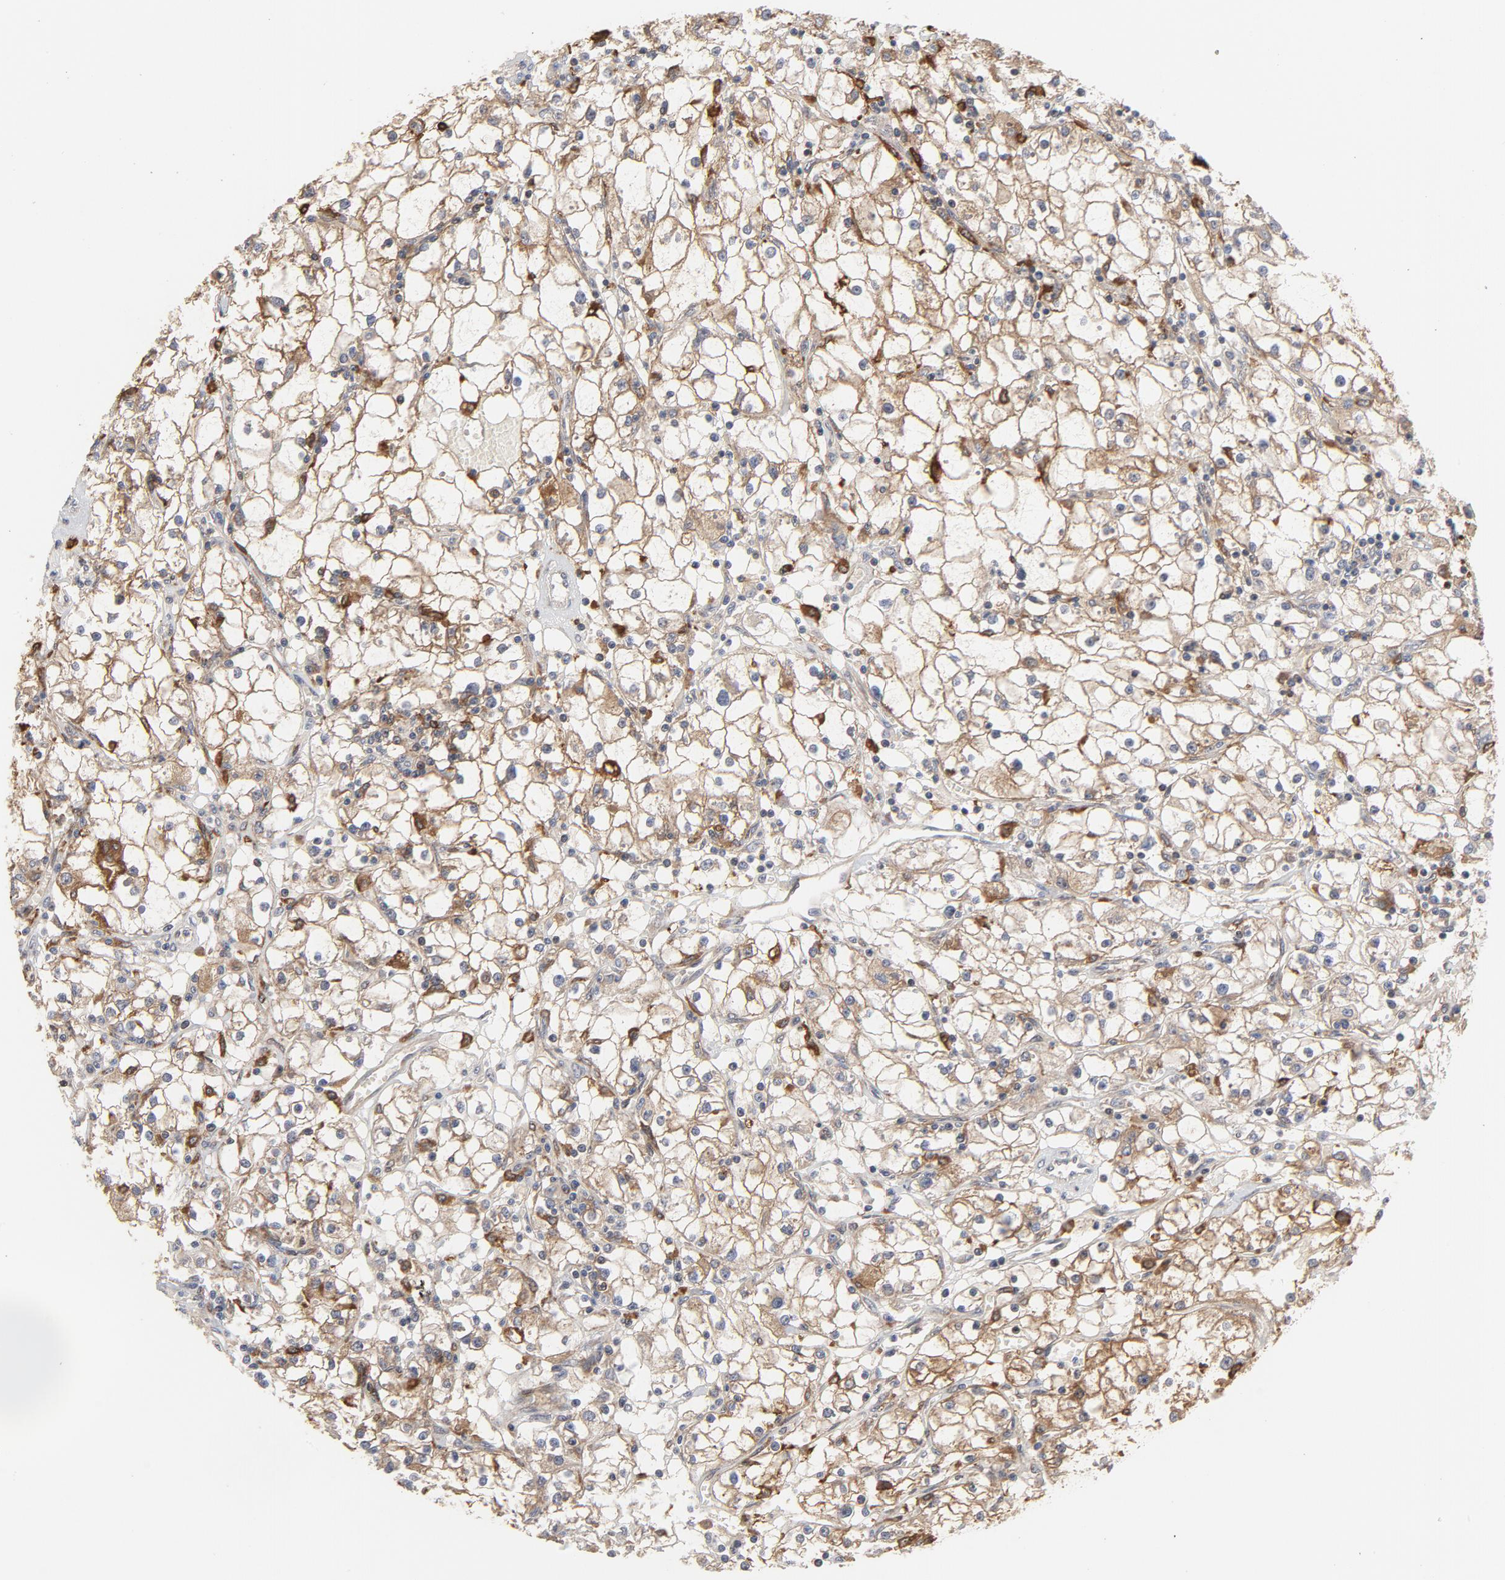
{"staining": {"intensity": "moderate", "quantity": ">75%", "location": "cytoplasmic/membranous"}, "tissue": "renal cancer", "cell_type": "Tumor cells", "image_type": "cancer", "snomed": [{"axis": "morphology", "description": "Adenocarcinoma, NOS"}, {"axis": "topography", "description": "Kidney"}], "caption": "Adenocarcinoma (renal) stained with a protein marker shows moderate staining in tumor cells.", "gene": "RAPGEF4", "patient": {"sex": "male", "age": 56}}